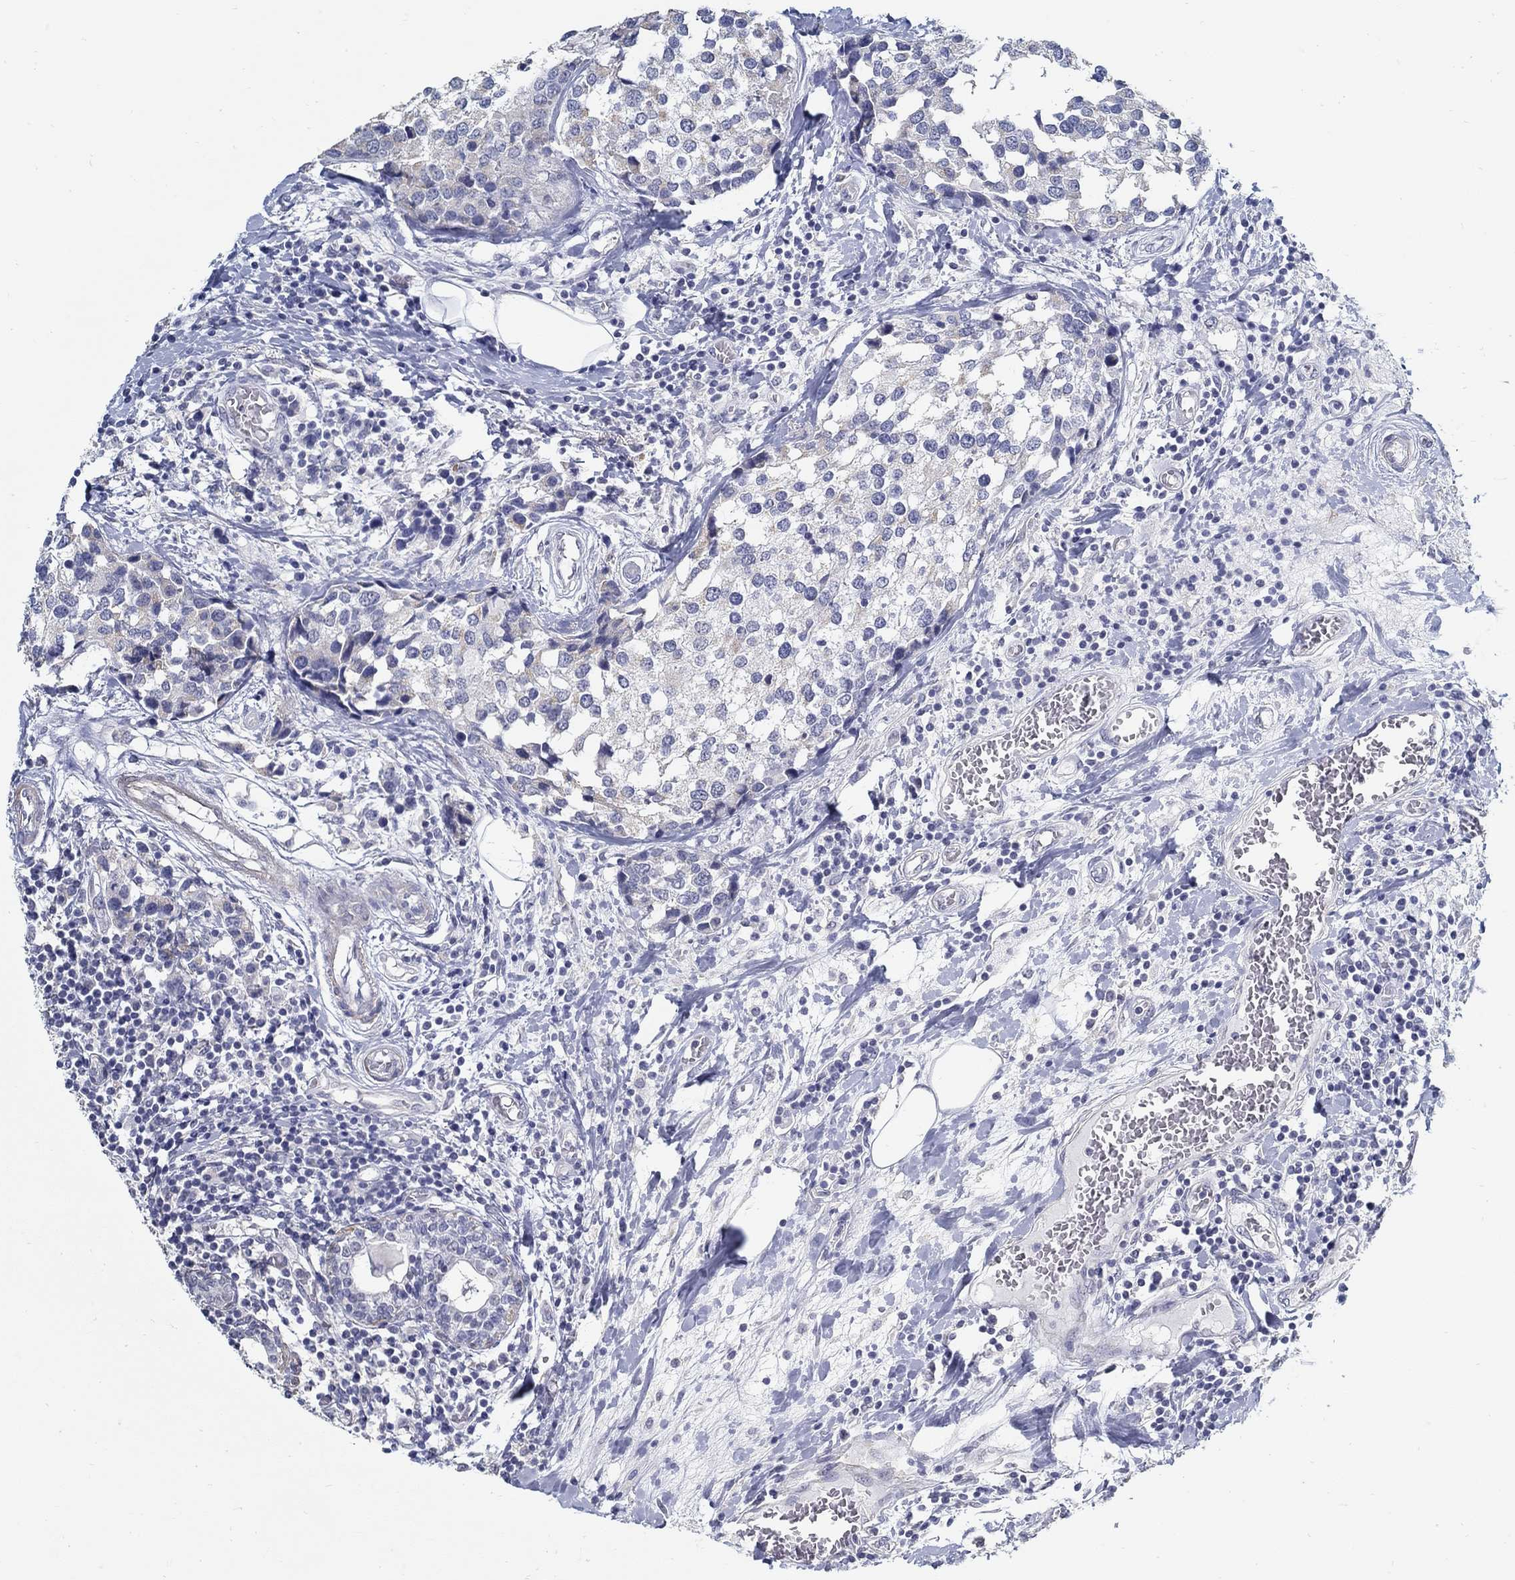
{"staining": {"intensity": "negative", "quantity": "none", "location": "none"}, "tissue": "breast cancer", "cell_type": "Tumor cells", "image_type": "cancer", "snomed": [{"axis": "morphology", "description": "Lobular carcinoma"}, {"axis": "topography", "description": "Breast"}], "caption": "Immunohistochemistry of breast lobular carcinoma displays no expression in tumor cells.", "gene": "USP29", "patient": {"sex": "female", "age": 59}}